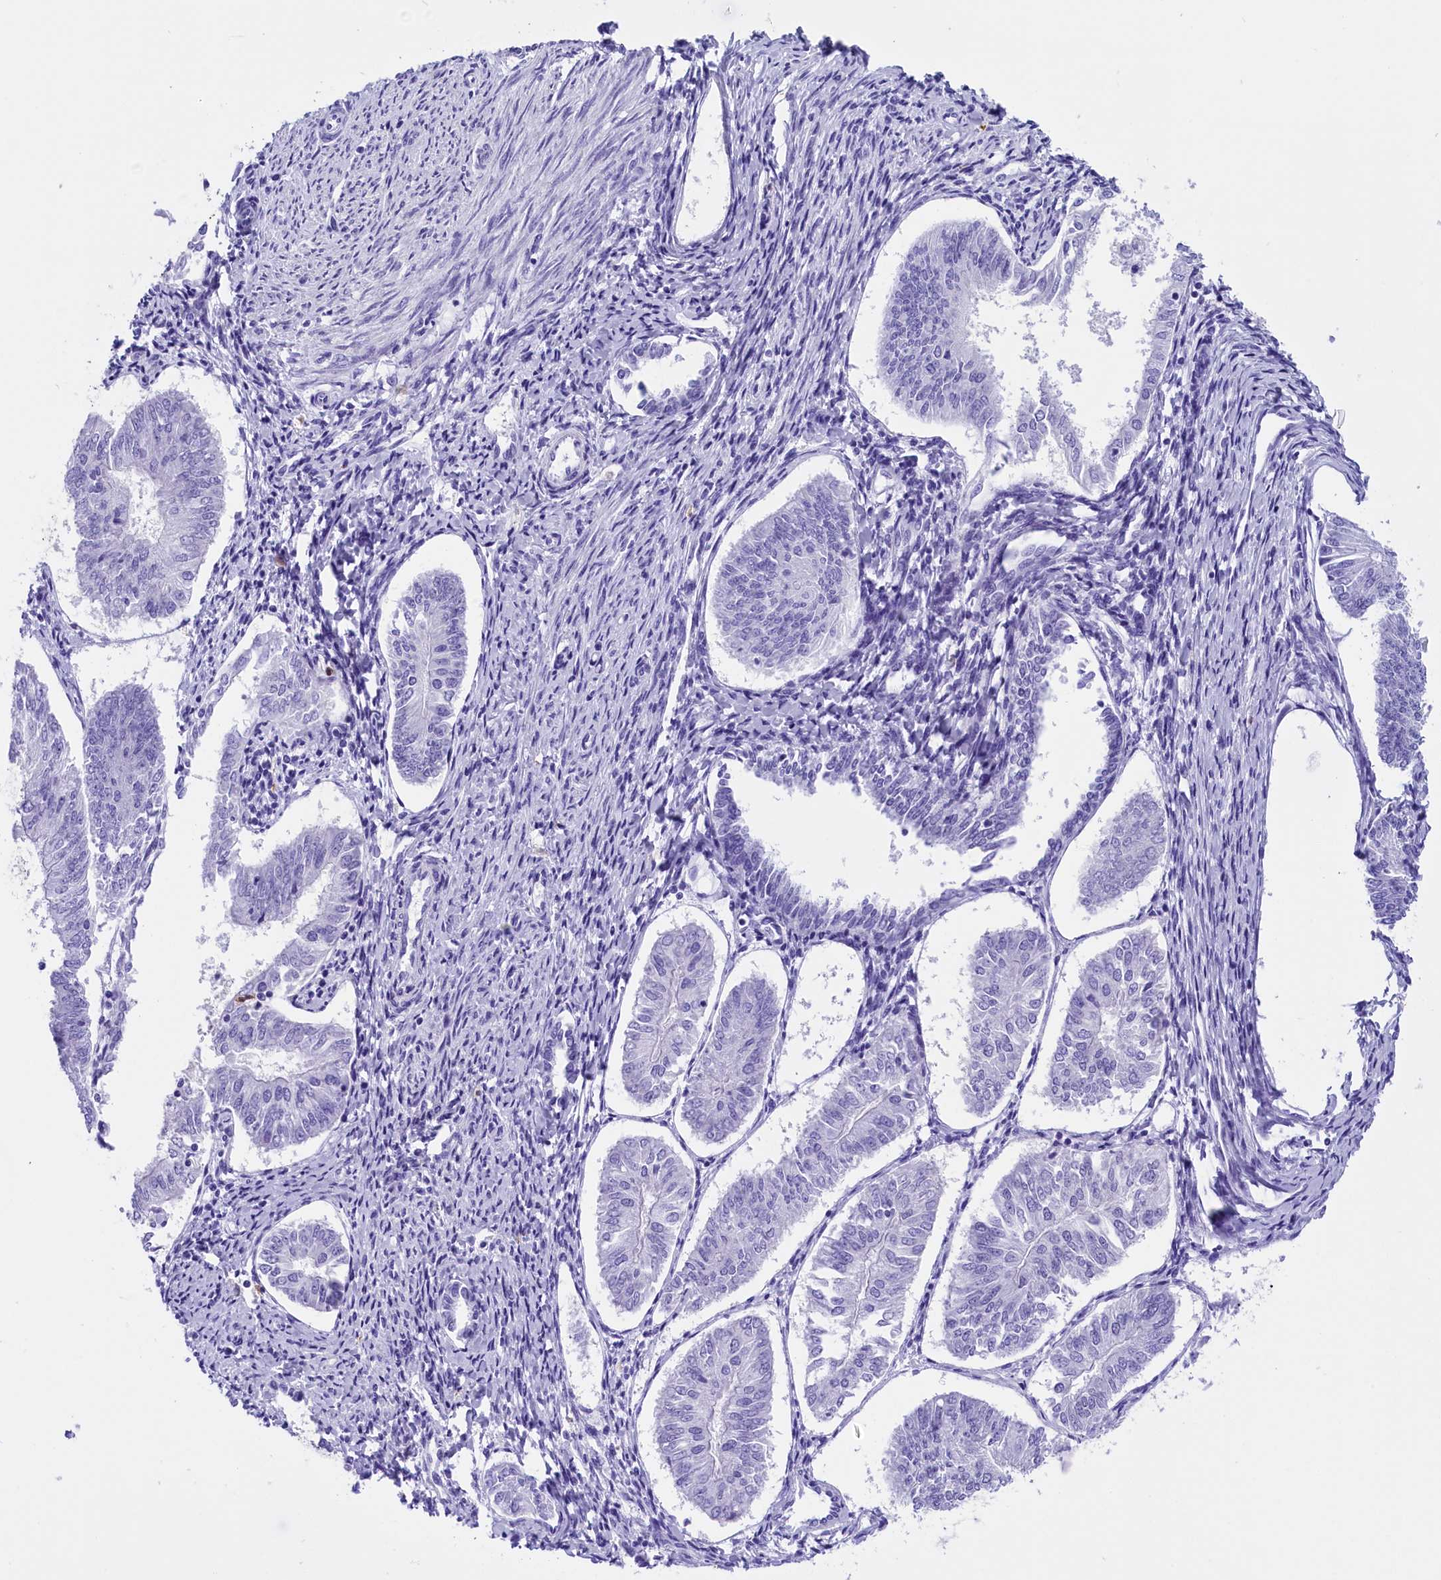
{"staining": {"intensity": "negative", "quantity": "none", "location": "none"}, "tissue": "endometrial cancer", "cell_type": "Tumor cells", "image_type": "cancer", "snomed": [{"axis": "morphology", "description": "Adenocarcinoma, NOS"}, {"axis": "topography", "description": "Endometrium"}], "caption": "Endometrial adenocarcinoma stained for a protein using immunohistochemistry (IHC) displays no staining tumor cells.", "gene": "CLC", "patient": {"sex": "female", "age": 58}}